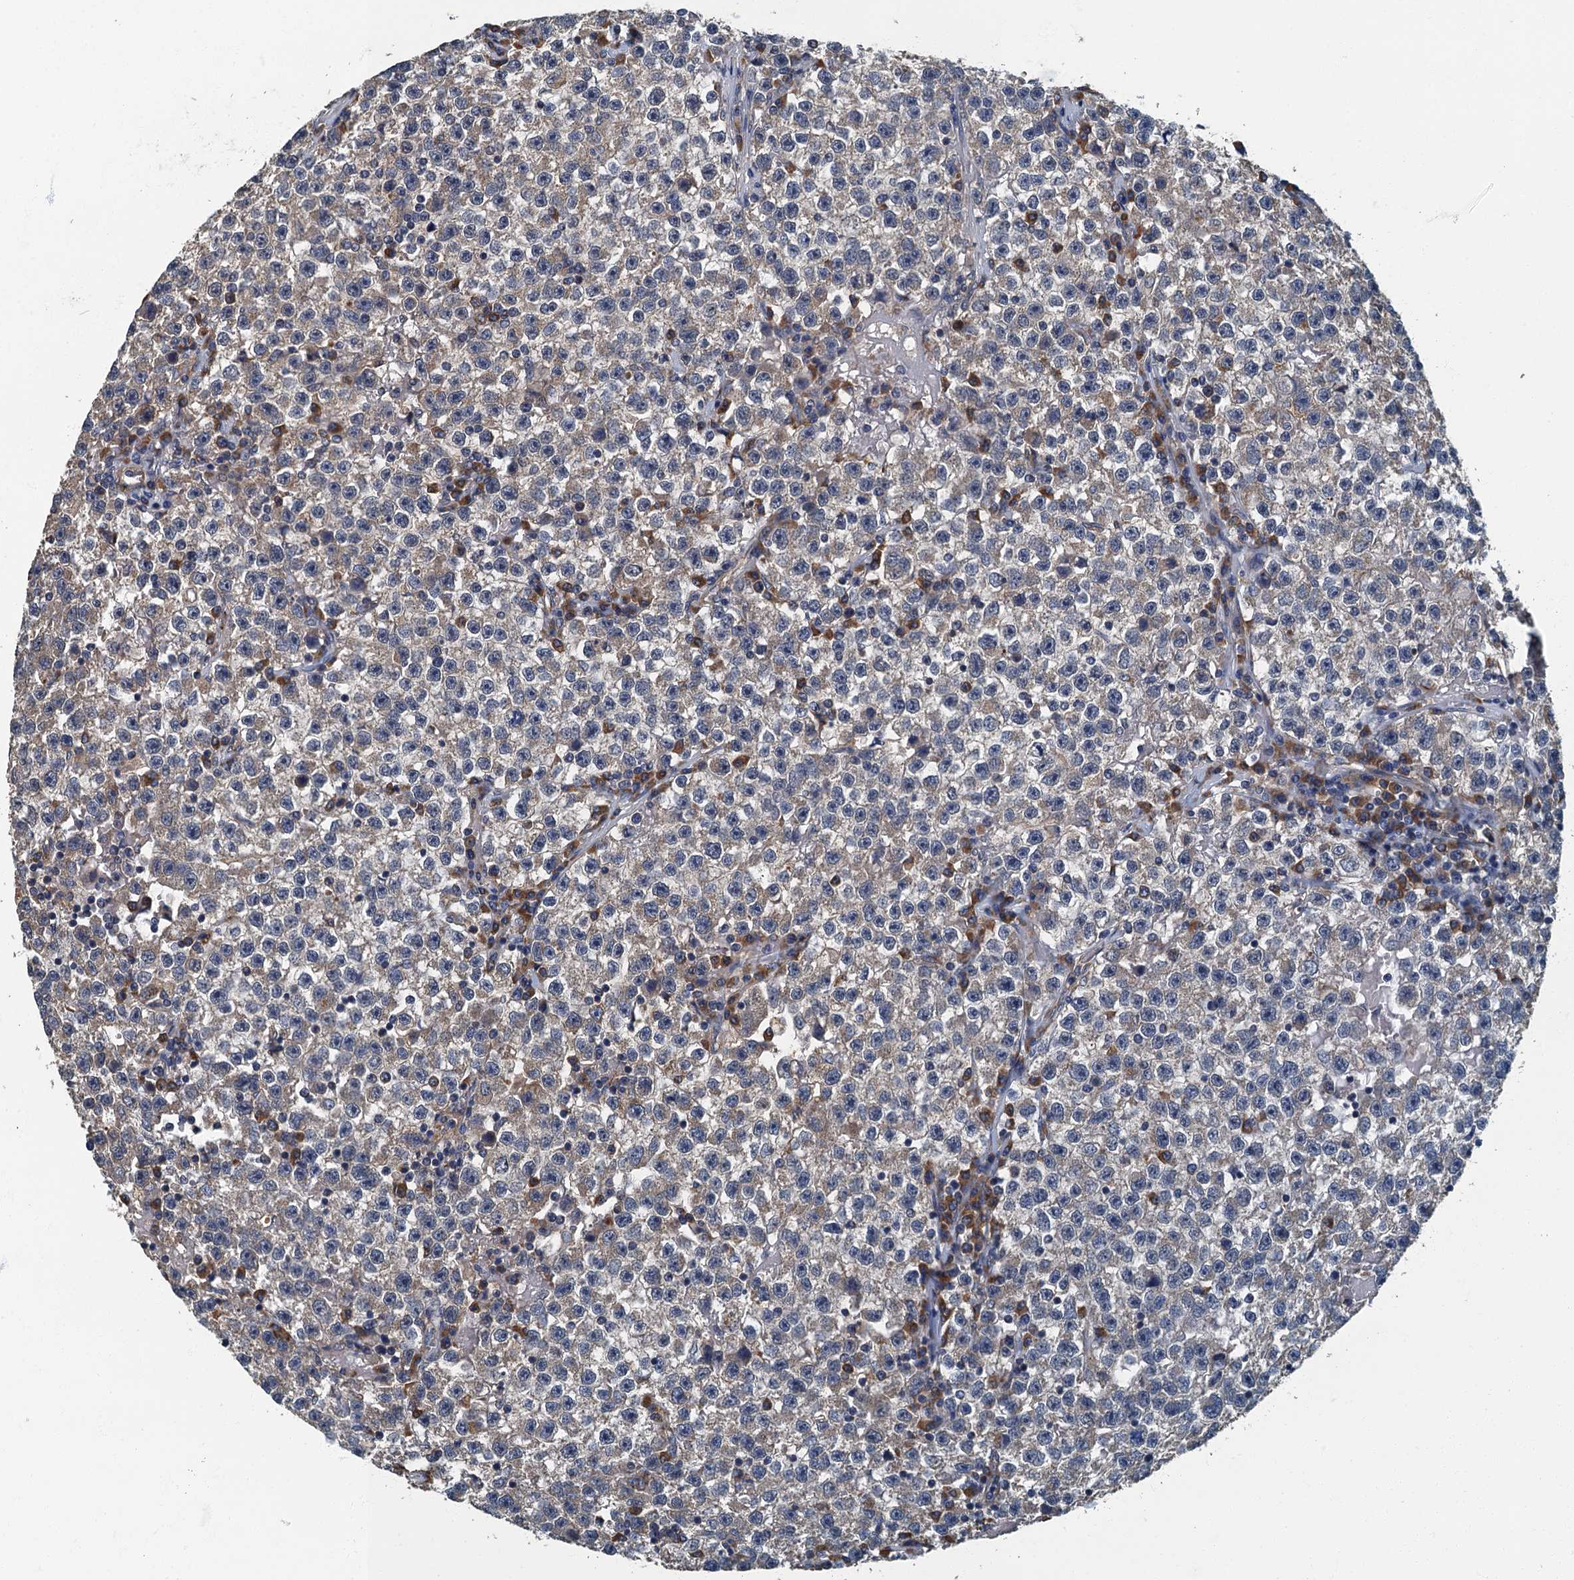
{"staining": {"intensity": "negative", "quantity": "none", "location": "none"}, "tissue": "testis cancer", "cell_type": "Tumor cells", "image_type": "cancer", "snomed": [{"axis": "morphology", "description": "Seminoma, NOS"}, {"axis": "topography", "description": "Testis"}], "caption": "Tumor cells show no significant protein staining in testis cancer (seminoma).", "gene": "DDX49", "patient": {"sex": "male", "age": 22}}